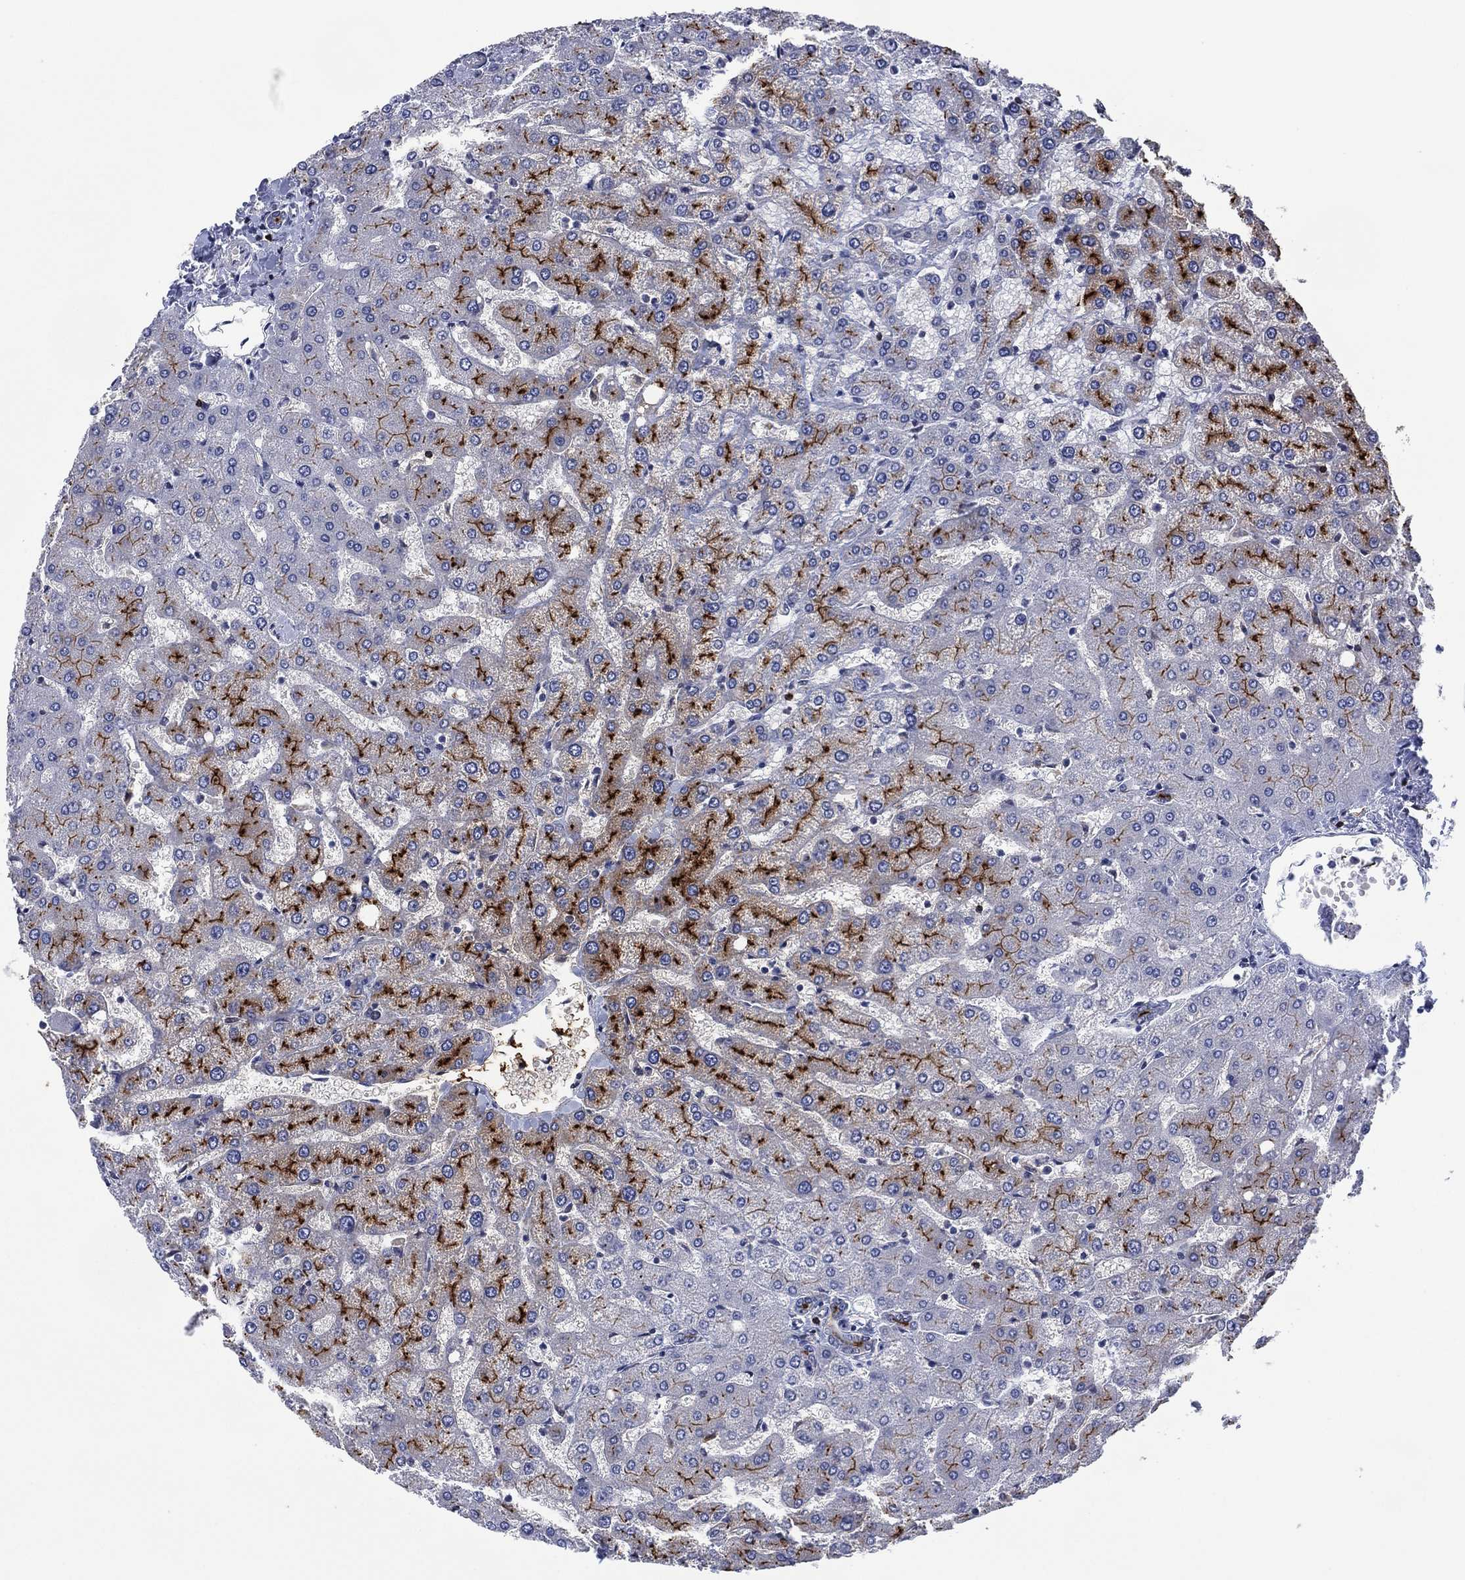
{"staining": {"intensity": "negative", "quantity": "none", "location": "none"}, "tissue": "liver", "cell_type": "Cholangiocytes", "image_type": "normal", "snomed": [{"axis": "morphology", "description": "Normal tissue, NOS"}, {"axis": "topography", "description": "Liver"}], "caption": "A micrograph of human liver is negative for staining in cholangiocytes. (Stains: DAB immunohistochemistry with hematoxylin counter stain, Microscopy: brightfield microscopy at high magnification).", "gene": "DPP4", "patient": {"sex": "female", "age": 54}}